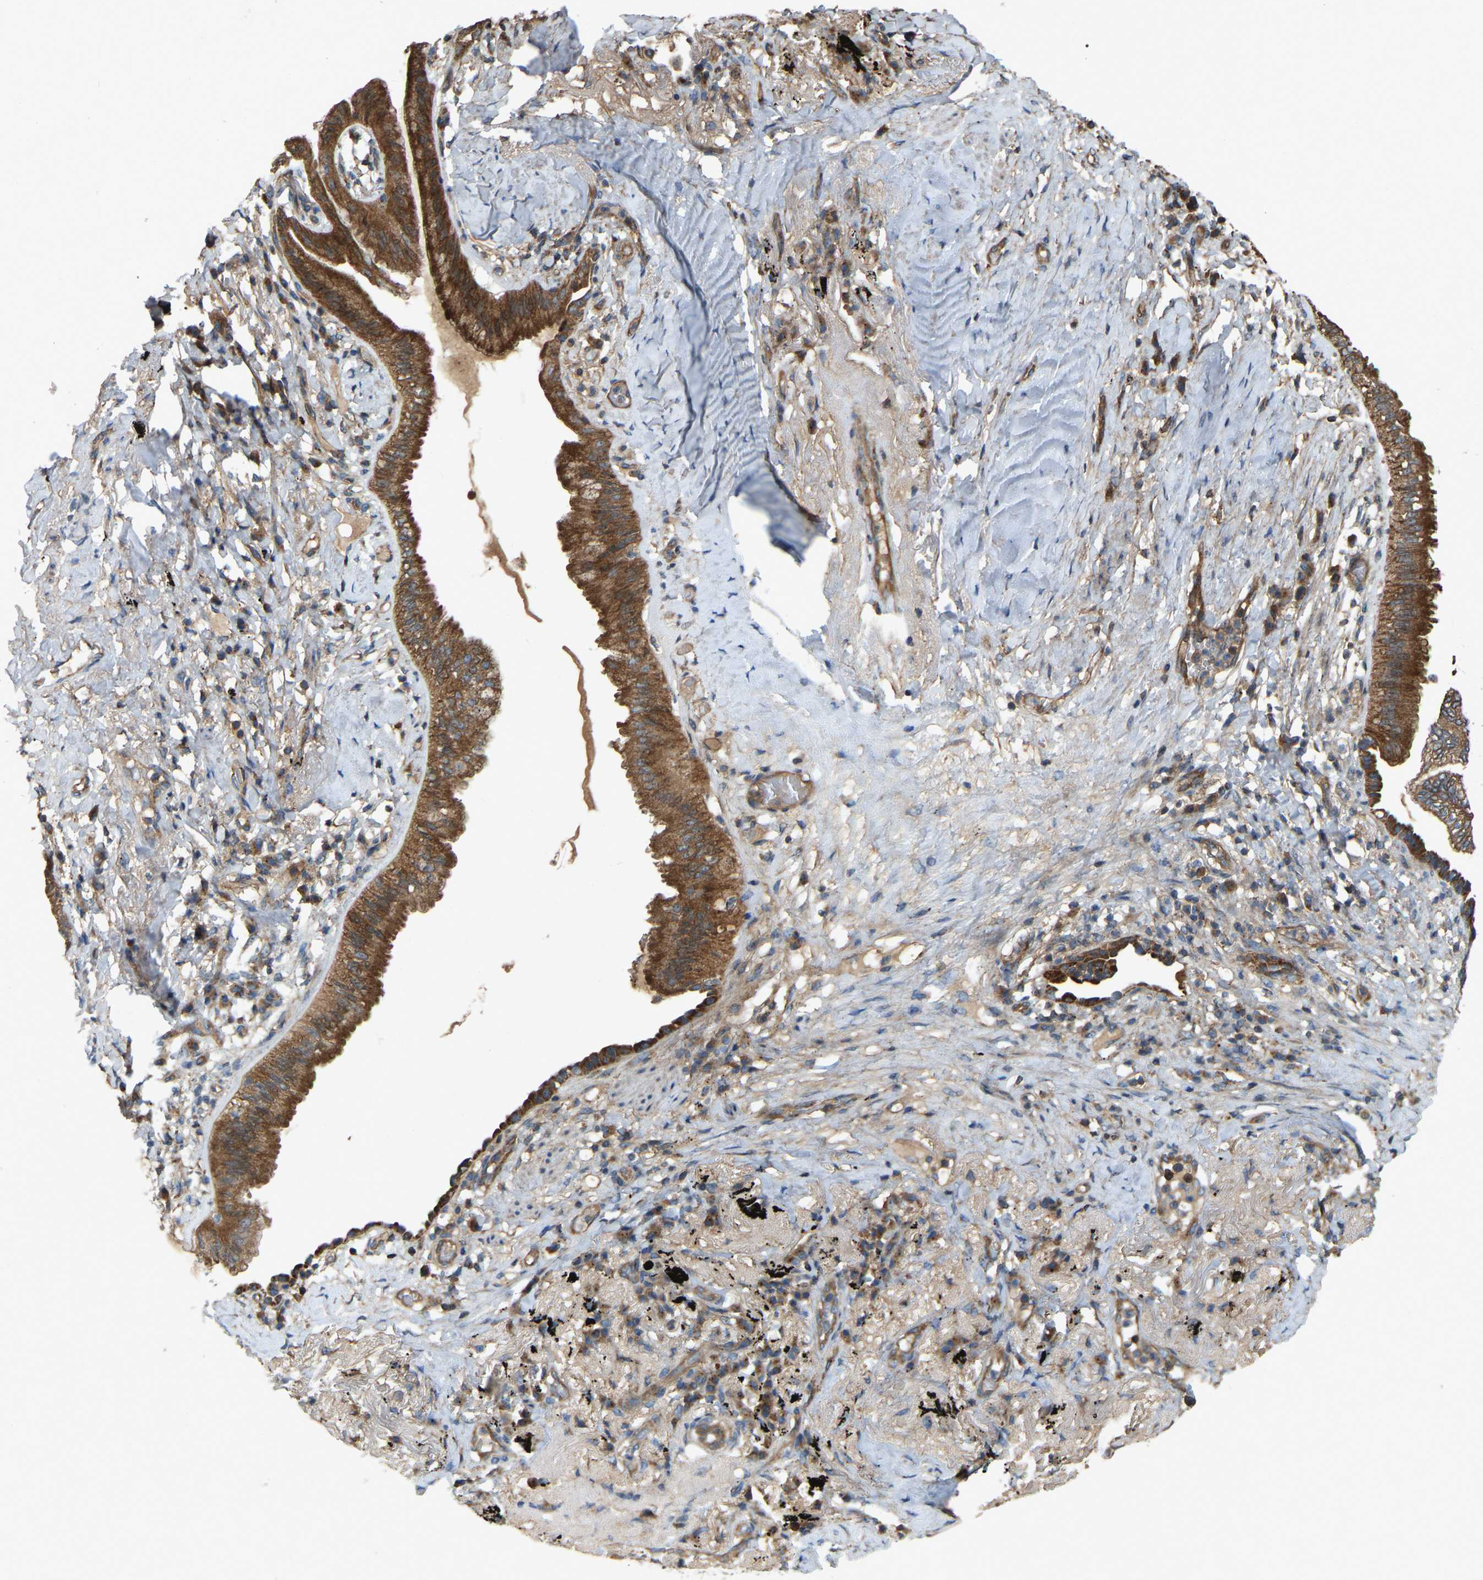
{"staining": {"intensity": "strong", "quantity": ">75%", "location": "cytoplasmic/membranous"}, "tissue": "lung cancer", "cell_type": "Tumor cells", "image_type": "cancer", "snomed": [{"axis": "morphology", "description": "Normal tissue, NOS"}, {"axis": "morphology", "description": "Adenocarcinoma, NOS"}, {"axis": "topography", "description": "Bronchus"}, {"axis": "topography", "description": "Lung"}], "caption": "Immunohistochemistry (IHC) (DAB) staining of human lung adenocarcinoma displays strong cytoplasmic/membranous protein staining in about >75% of tumor cells.", "gene": "SAMD9L", "patient": {"sex": "female", "age": 70}}